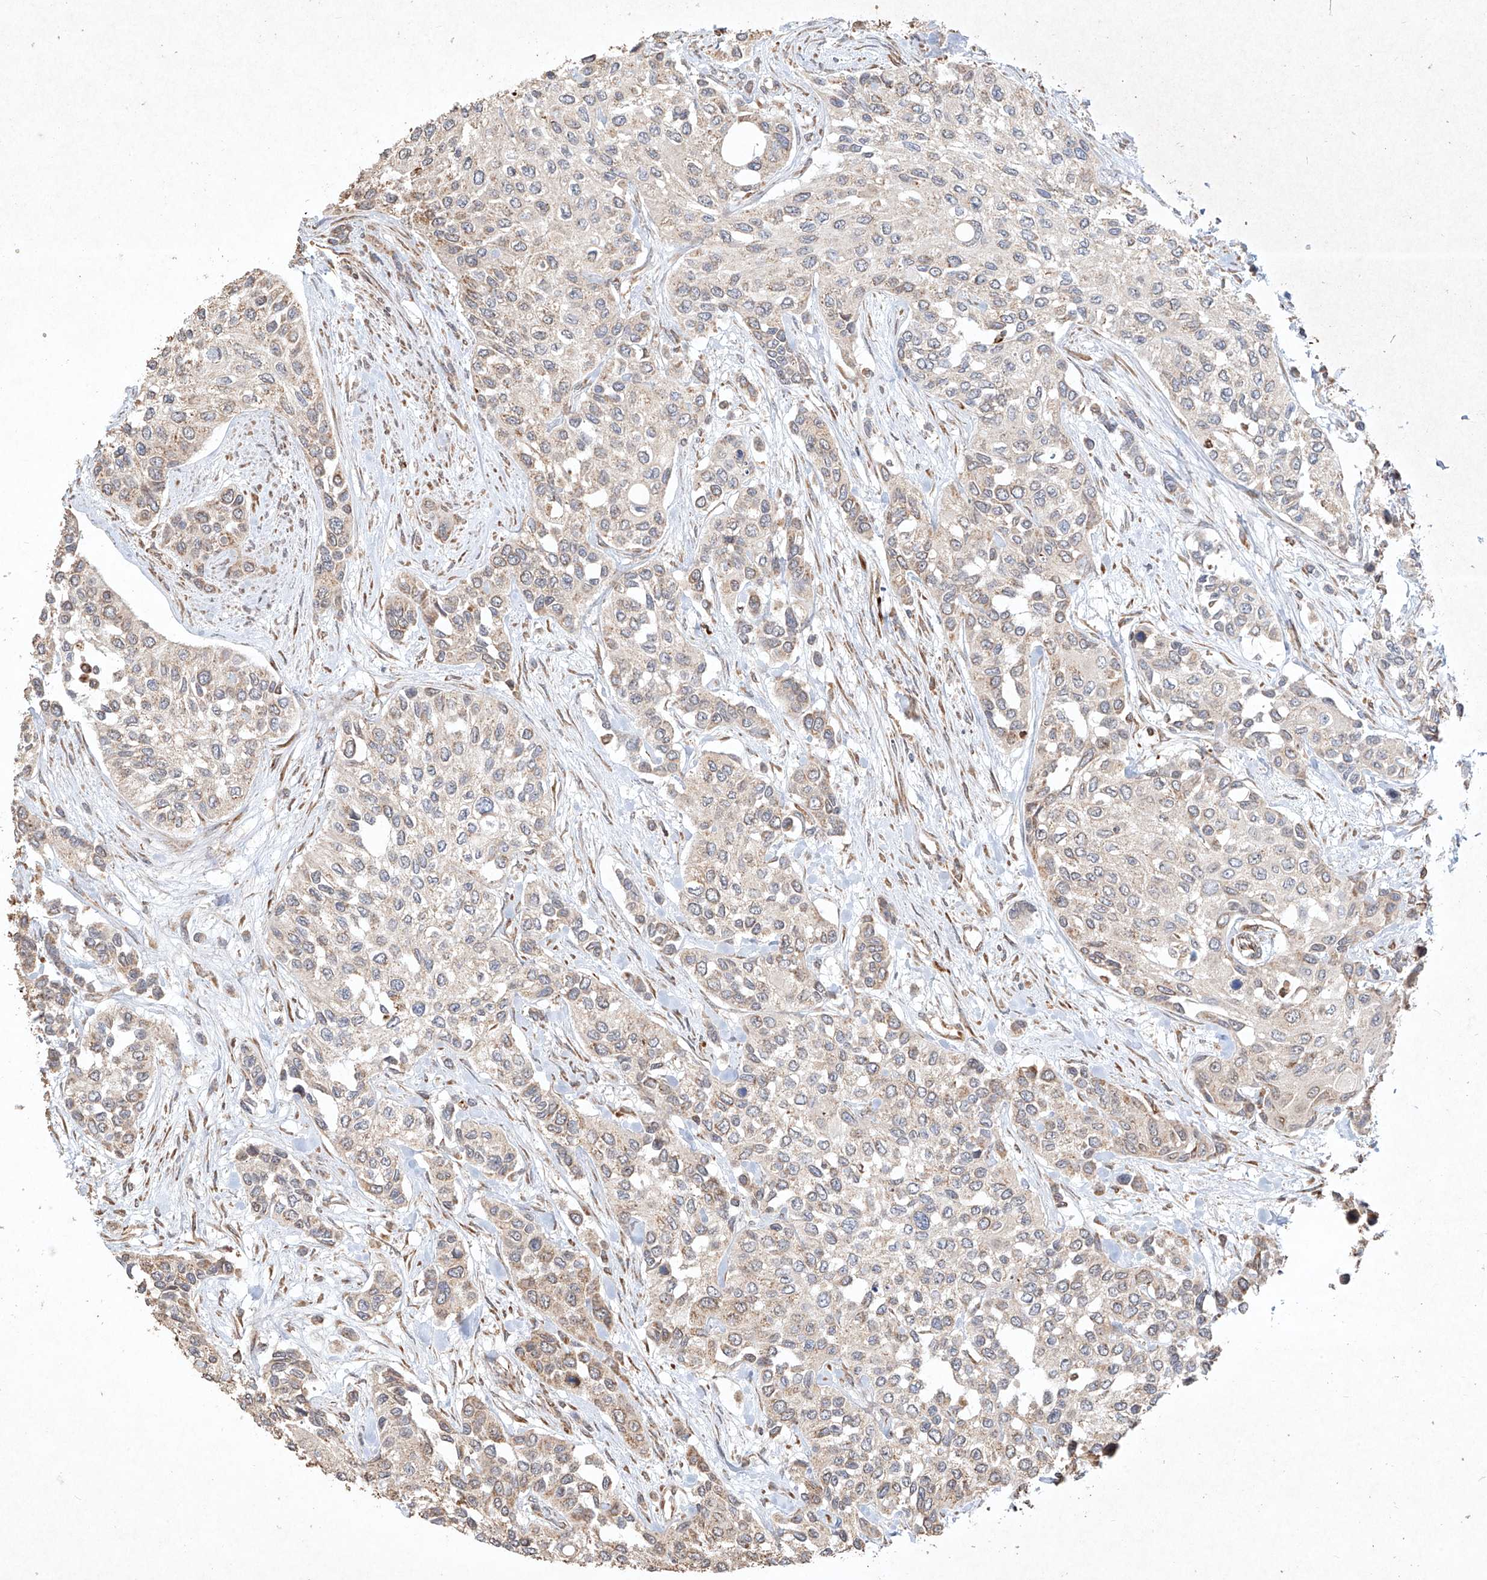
{"staining": {"intensity": "weak", "quantity": "25%-75%", "location": "cytoplasmic/membranous"}, "tissue": "urothelial cancer", "cell_type": "Tumor cells", "image_type": "cancer", "snomed": [{"axis": "morphology", "description": "Normal tissue, NOS"}, {"axis": "morphology", "description": "Urothelial carcinoma, High grade"}, {"axis": "topography", "description": "Vascular tissue"}, {"axis": "topography", "description": "Urinary bladder"}], "caption": "Immunohistochemistry (IHC) photomicrograph of neoplastic tissue: urothelial cancer stained using IHC demonstrates low levels of weak protein expression localized specifically in the cytoplasmic/membranous of tumor cells, appearing as a cytoplasmic/membranous brown color.", "gene": "SEMA3B", "patient": {"sex": "female", "age": 56}}